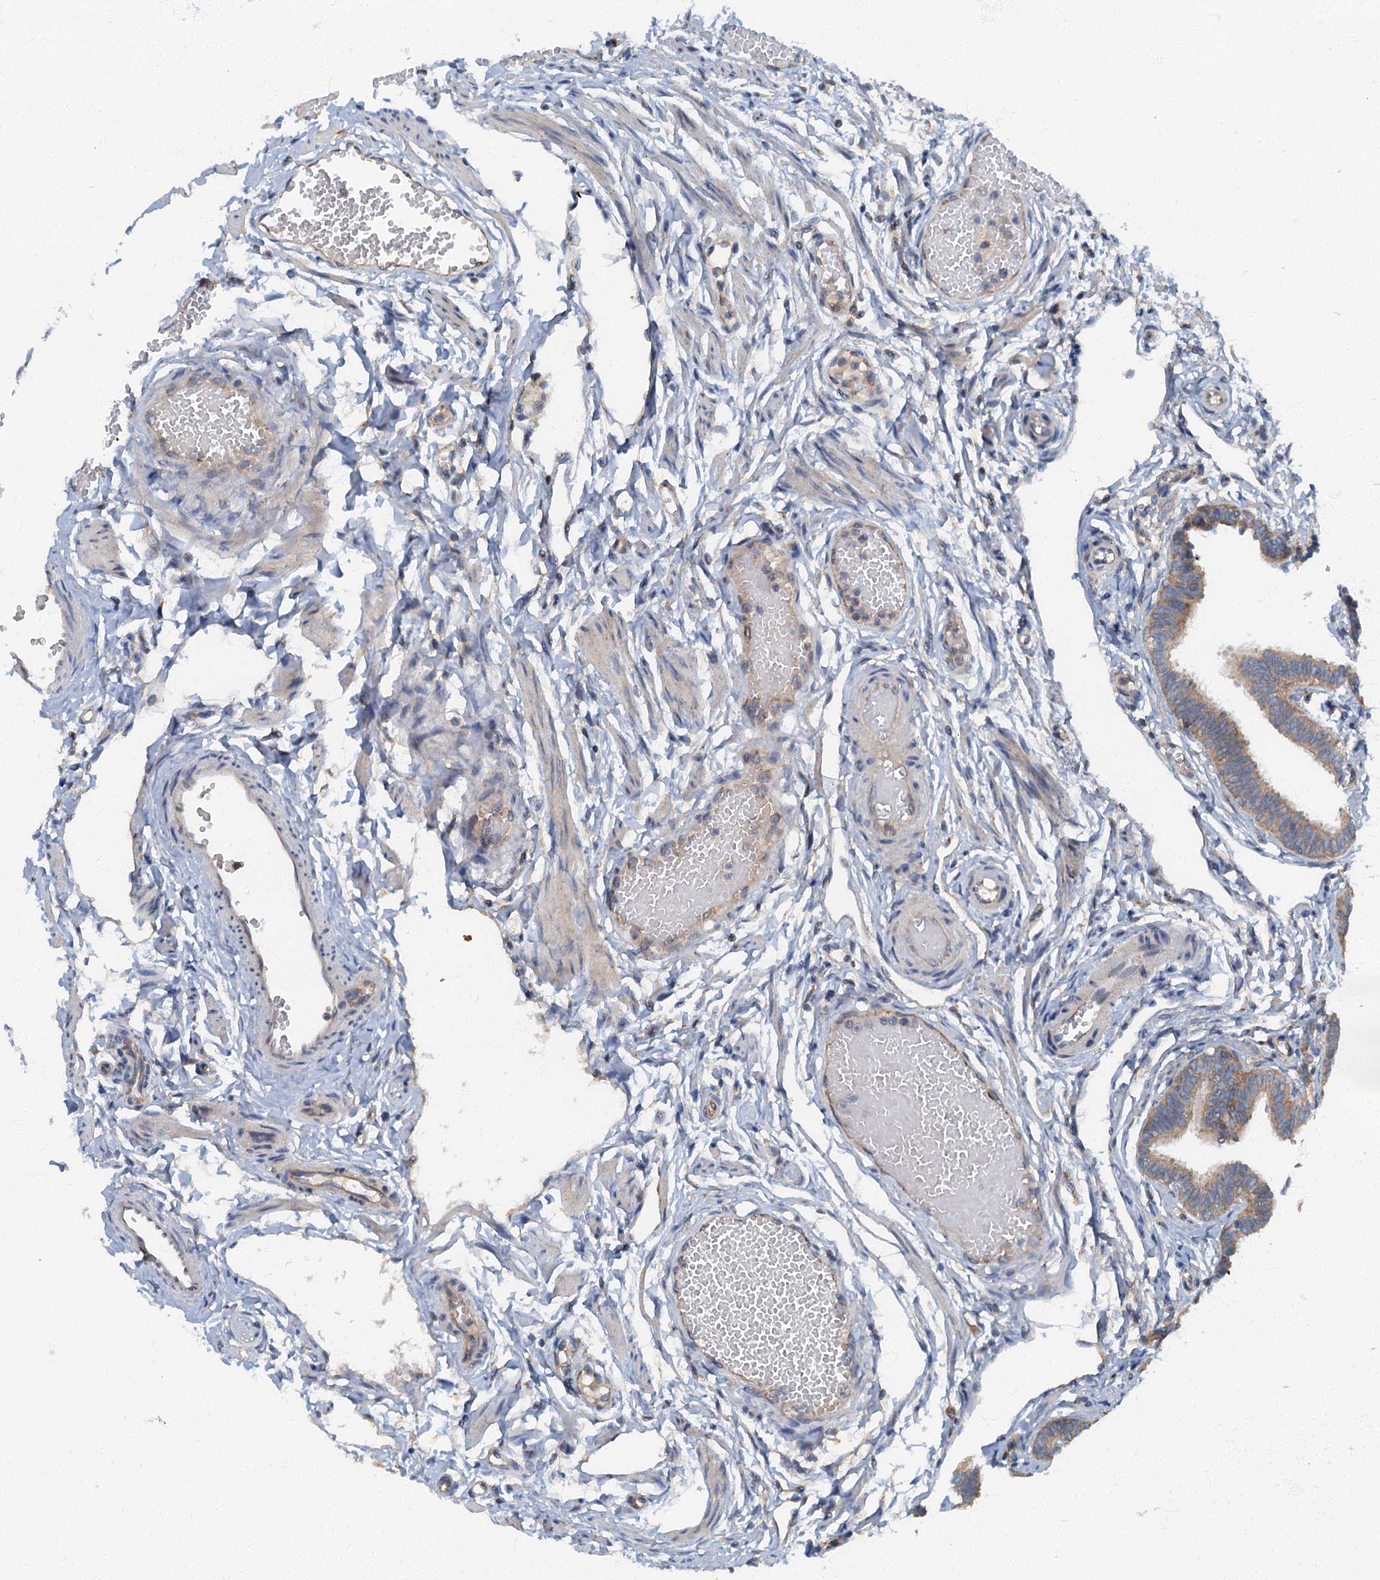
{"staining": {"intensity": "weak", "quantity": "25%-75%", "location": "cytoplasmic/membranous"}, "tissue": "fallopian tube", "cell_type": "Glandular cells", "image_type": "normal", "snomed": [{"axis": "morphology", "description": "Normal tissue, NOS"}, {"axis": "topography", "description": "Fallopian tube"}, {"axis": "topography", "description": "Ovary"}], "caption": "Human fallopian tube stained for a protein (brown) demonstrates weak cytoplasmic/membranous positive positivity in about 25%-75% of glandular cells.", "gene": "ARL11", "patient": {"sex": "female", "age": 23}}